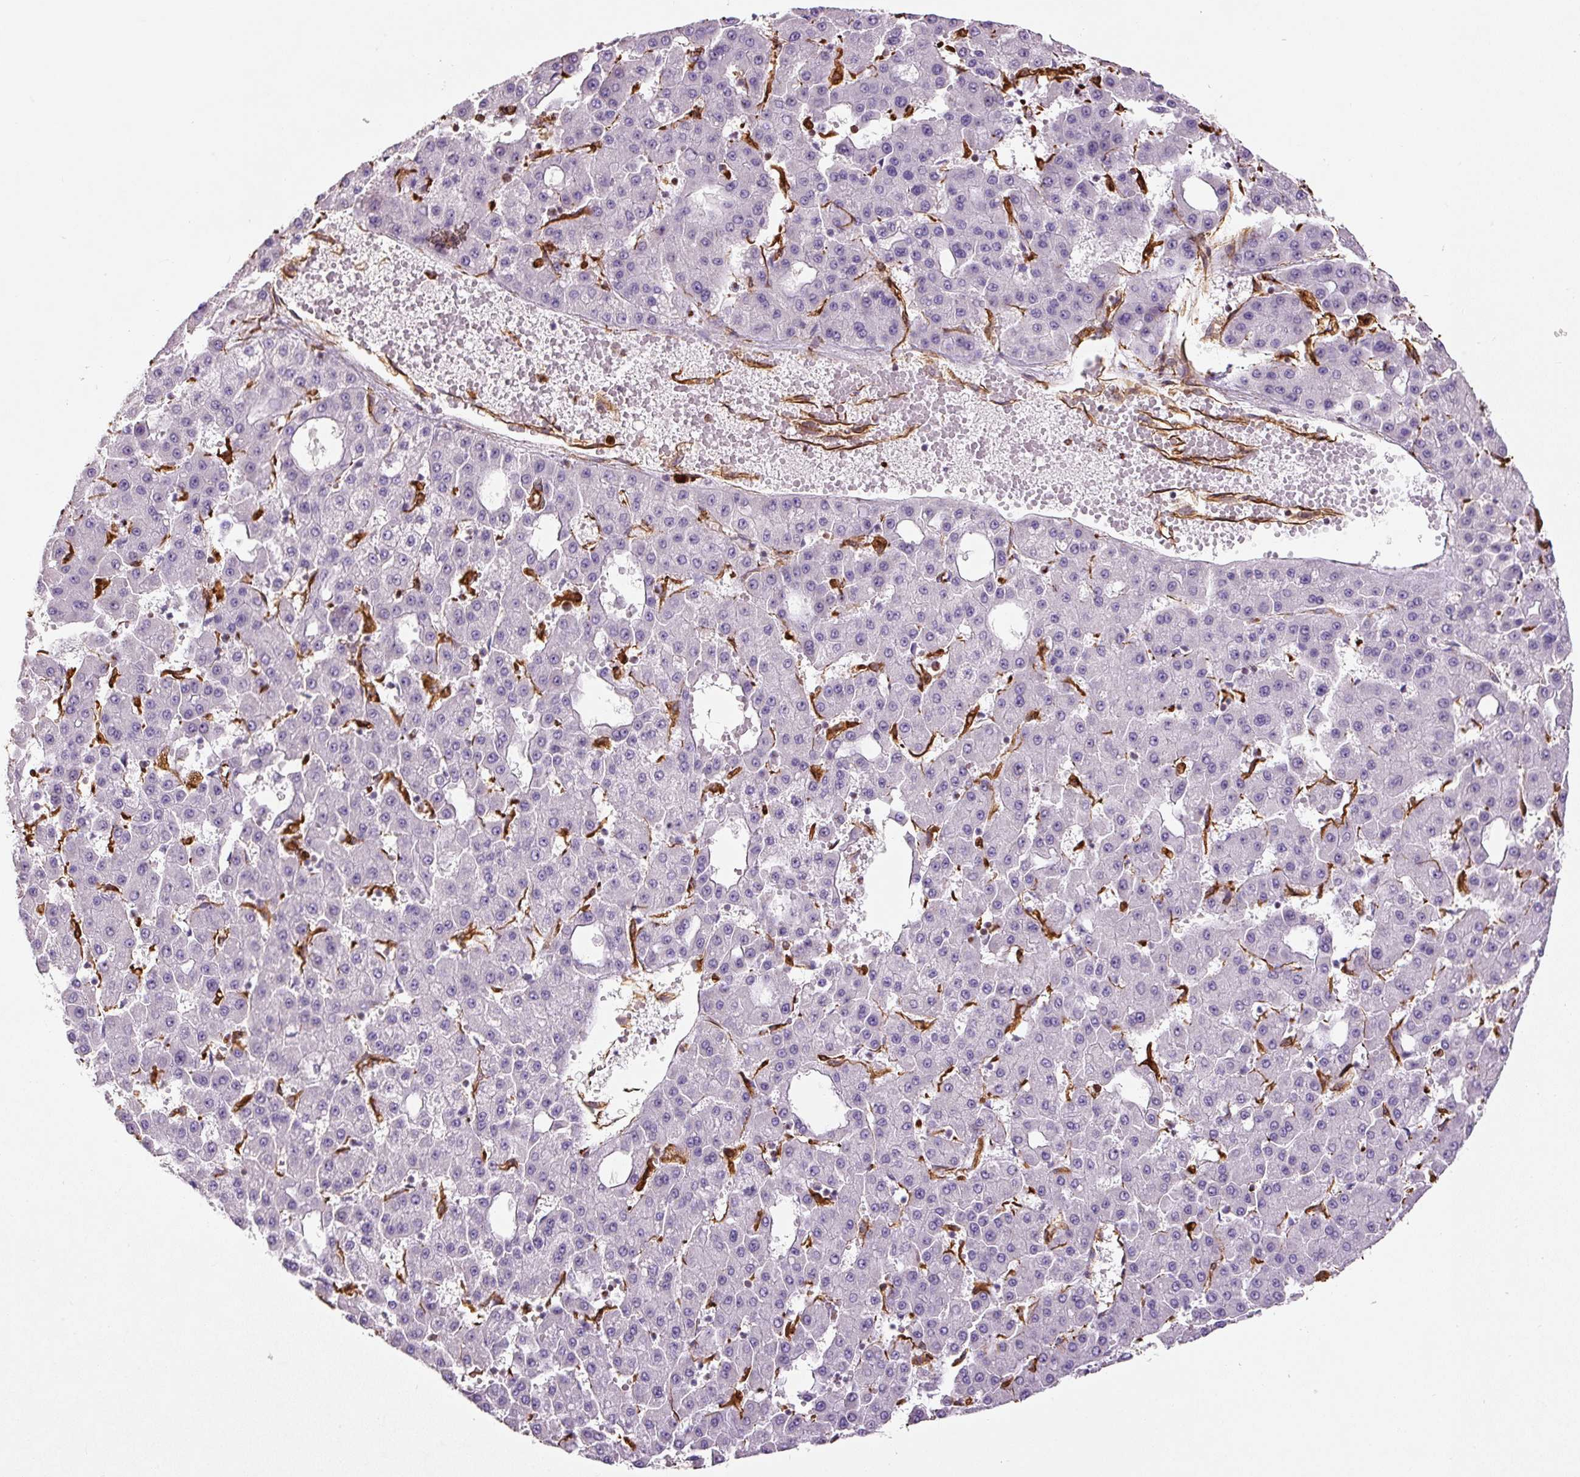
{"staining": {"intensity": "negative", "quantity": "none", "location": "none"}, "tissue": "liver cancer", "cell_type": "Tumor cells", "image_type": "cancer", "snomed": [{"axis": "morphology", "description": "Carcinoma, Hepatocellular, NOS"}, {"axis": "topography", "description": "Liver"}], "caption": "Immunohistochemistry histopathology image of human liver cancer (hepatocellular carcinoma) stained for a protein (brown), which exhibits no expression in tumor cells.", "gene": "VIM", "patient": {"sex": "male", "age": 47}}